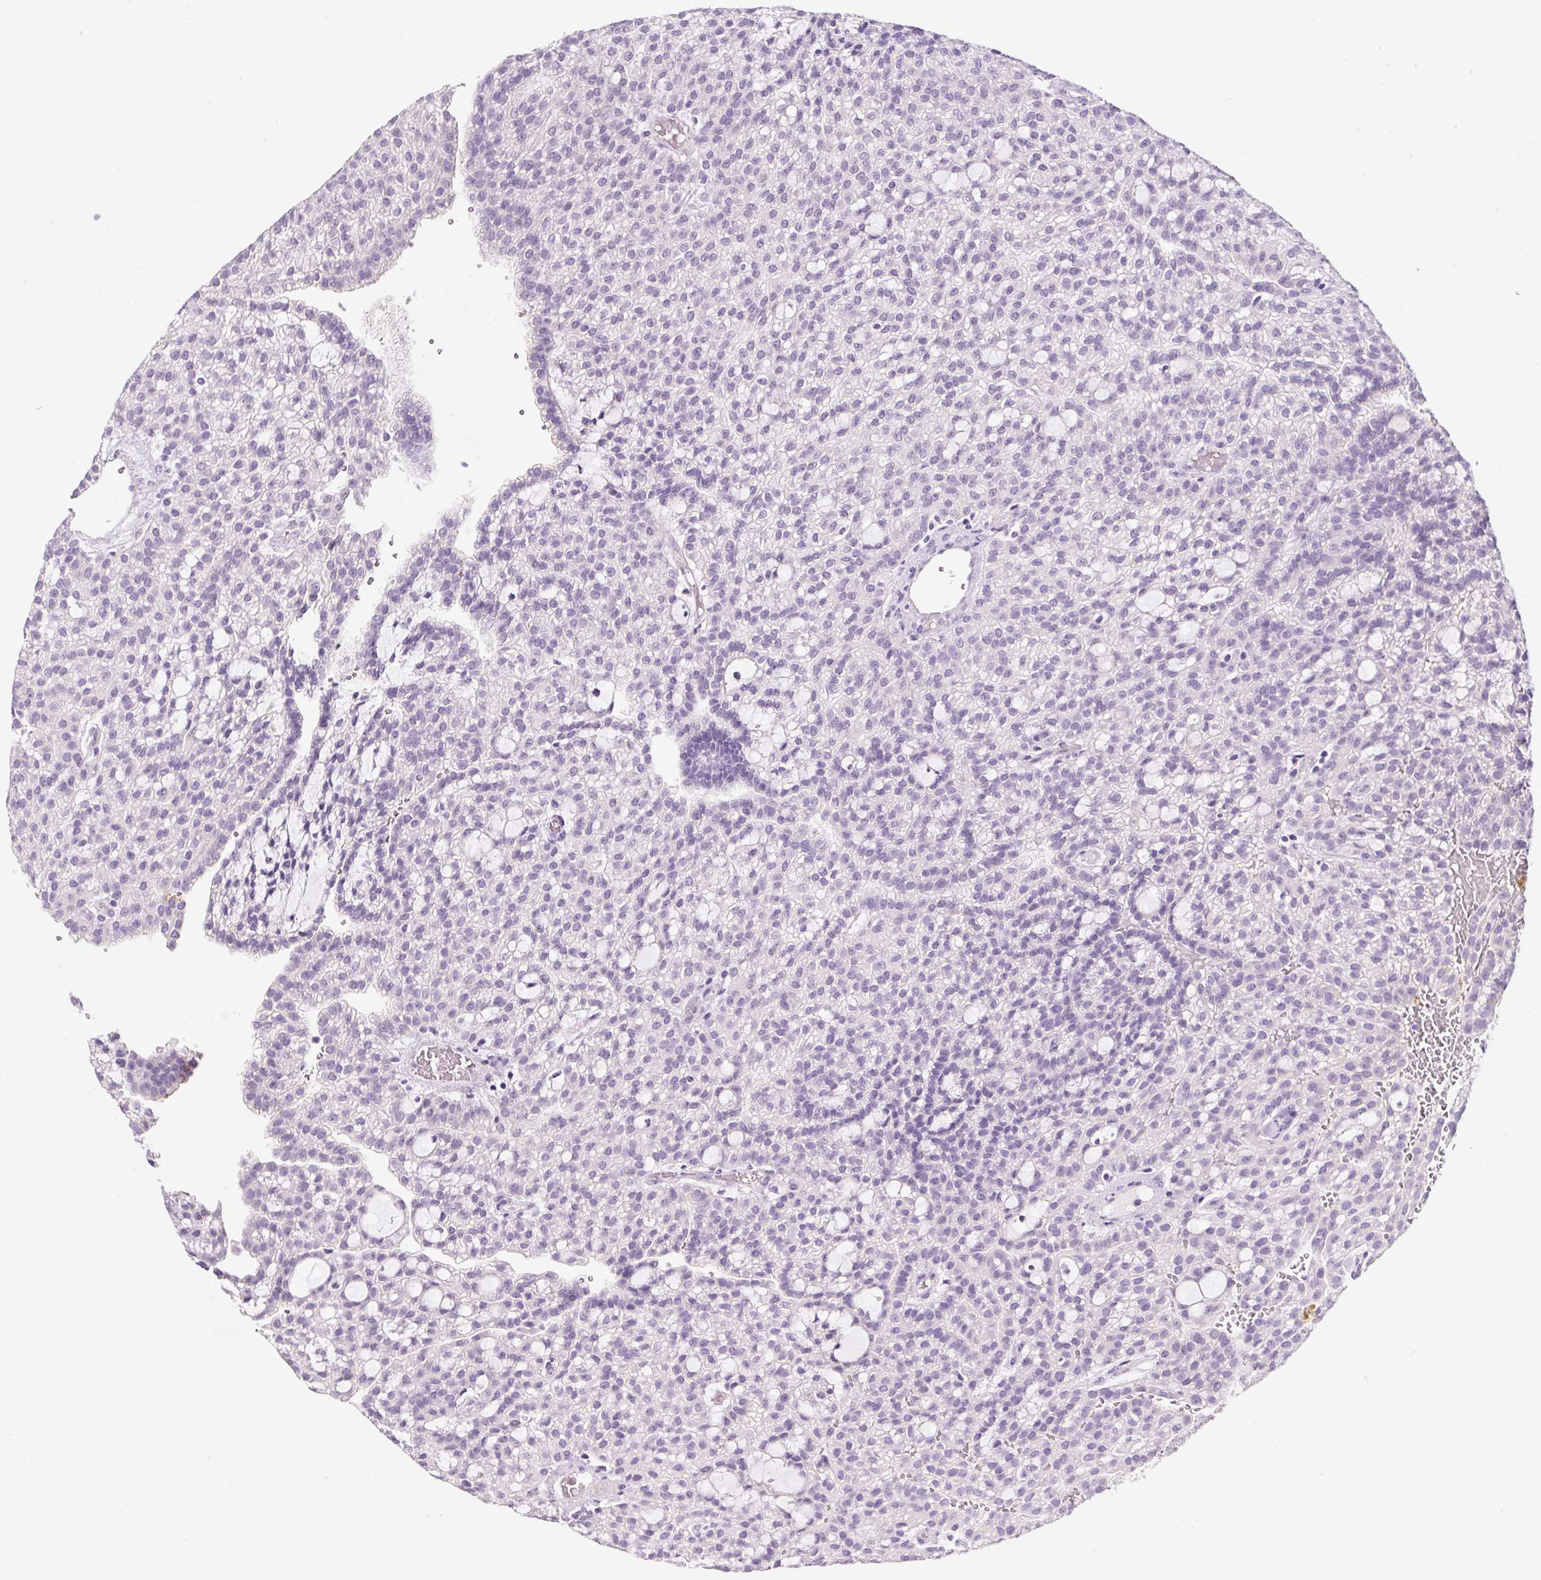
{"staining": {"intensity": "negative", "quantity": "none", "location": "none"}, "tissue": "renal cancer", "cell_type": "Tumor cells", "image_type": "cancer", "snomed": [{"axis": "morphology", "description": "Adenocarcinoma, NOS"}, {"axis": "topography", "description": "Kidney"}], "caption": "This is a photomicrograph of immunohistochemistry (IHC) staining of renal adenocarcinoma, which shows no expression in tumor cells.", "gene": "SYP", "patient": {"sex": "male", "age": 63}}